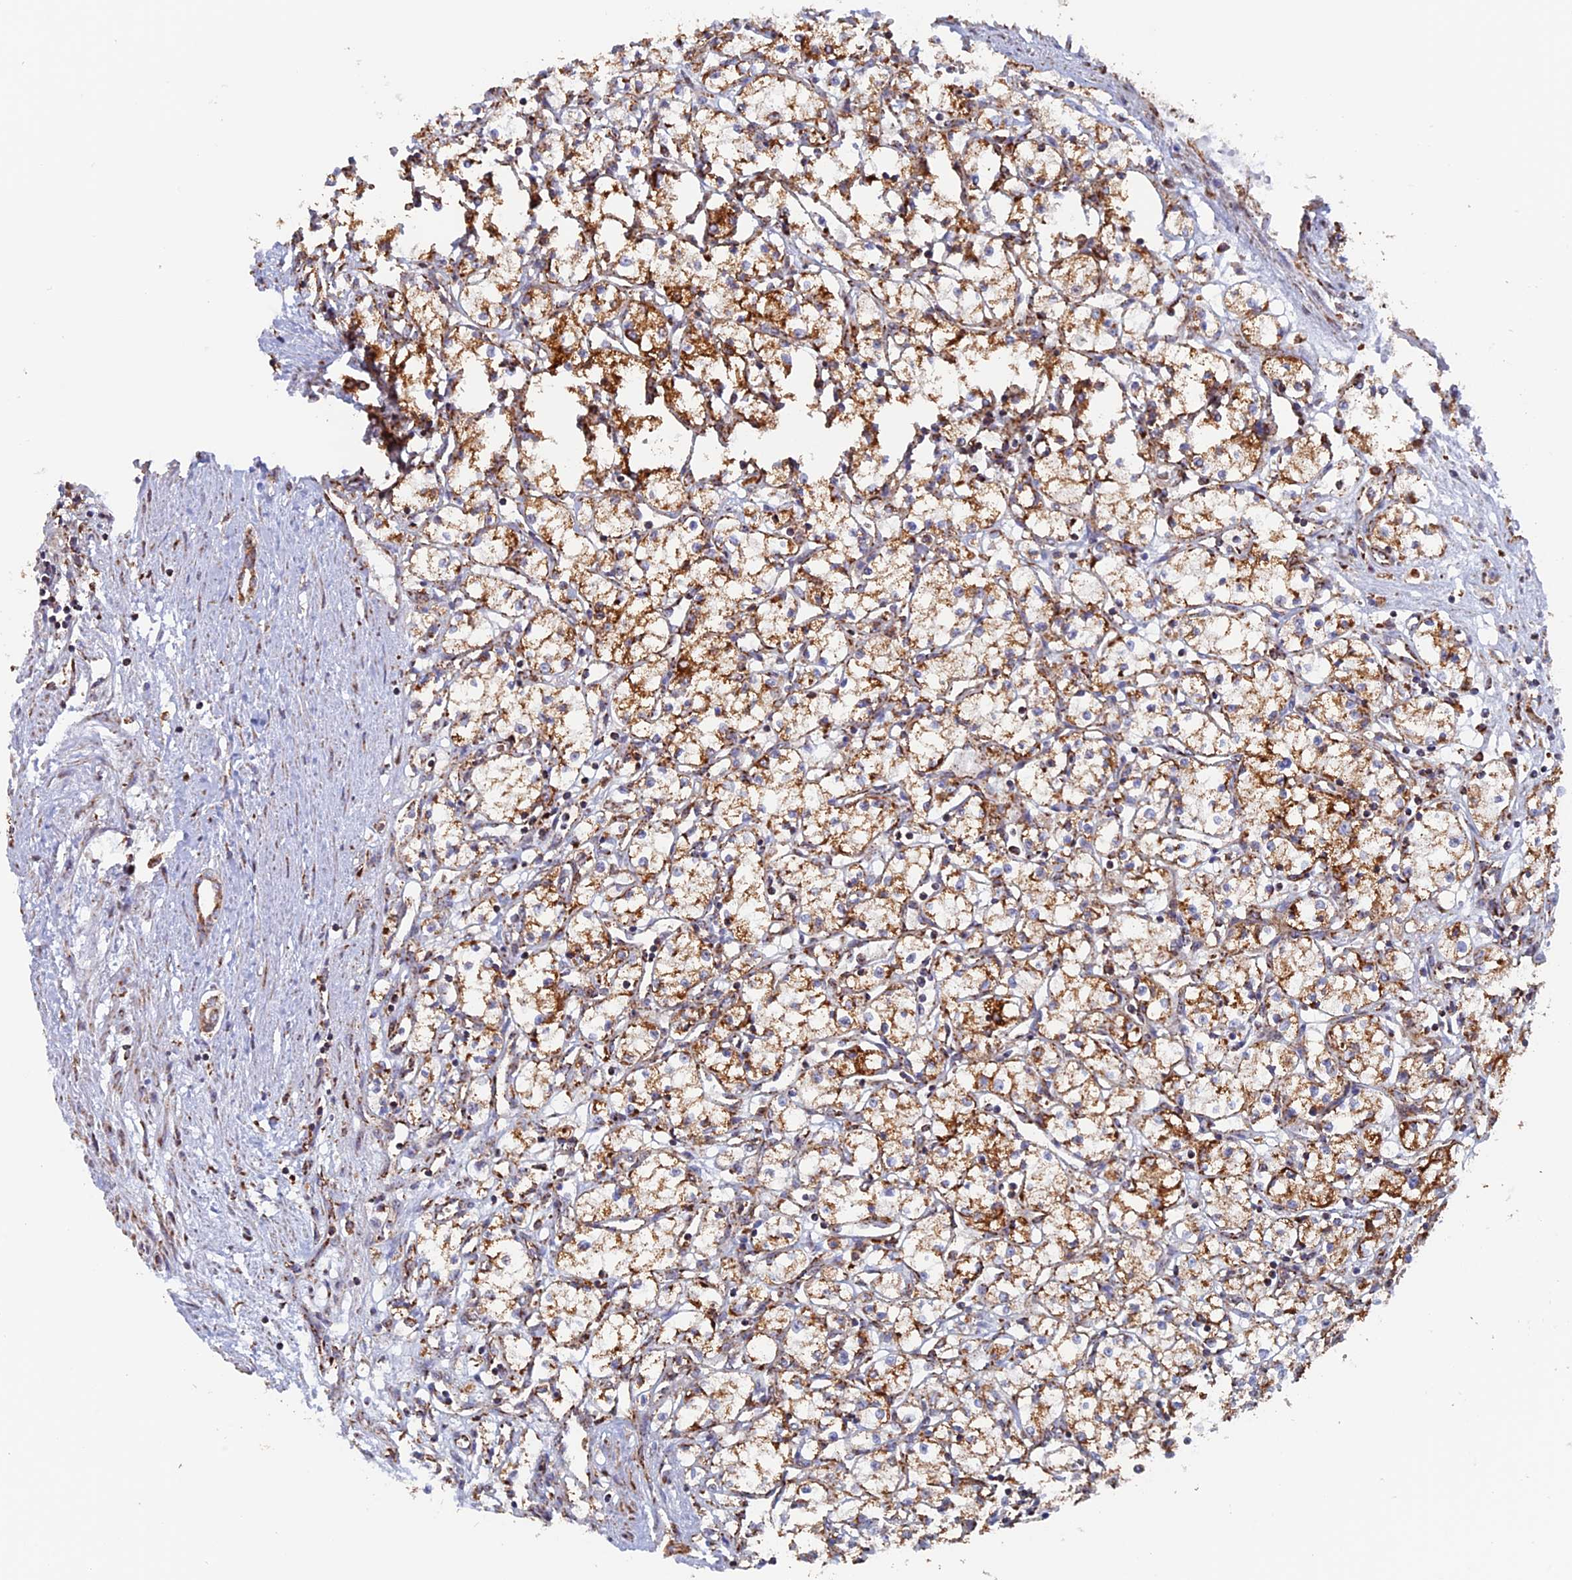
{"staining": {"intensity": "moderate", "quantity": ">75%", "location": "cytoplasmic/membranous"}, "tissue": "renal cancer", "cell_type": "Tumor cells", "image_type": "cancer", "snomed": [{"axis": "morphology", "description": "Adenocarcinoma, NOS"}, {"axis": "topography", "description": "Kidney"}], "caption": "Renal cancer (adenocarcinoma) stained with DAB (3,3'-diaminobenzidine) IHC exhibits medium levels of moderate cytoplasmic/membranous expression in approximately >75% of tumor cells.", "gene": "DTYMK", "patient": {"sex": "male", "age": 59}}